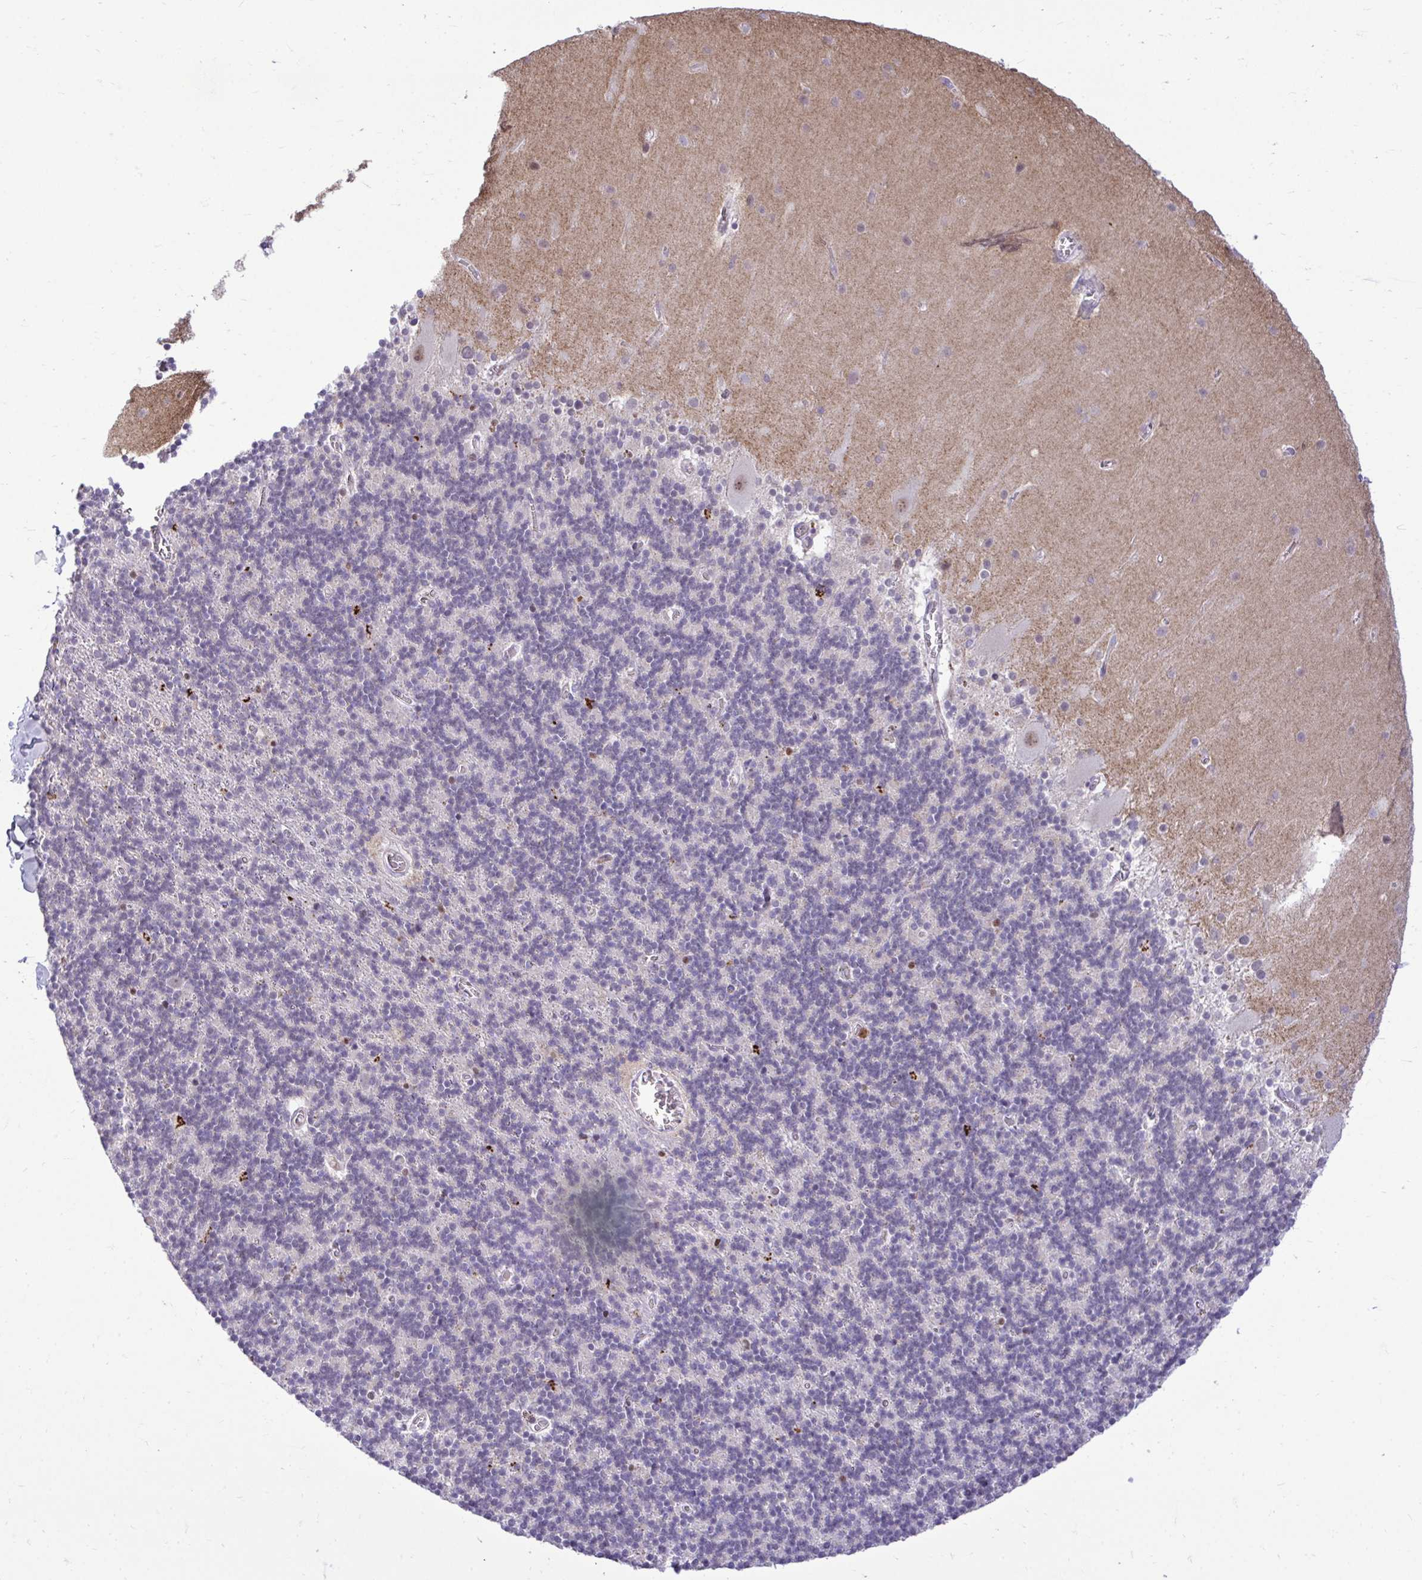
{"staining": {"intensity": "negative", "quantity": "none", "location": "none"}, "tissue": "cerebellum", "cell_type": "Cells in granular layer", "image_type": "normal", "snomed": [{"axis": "morphology", "description": "Normal tissue, NOS"}, {"axis": "topography", "description": "Cerebellum"}], "caption": "This is an immunohistochemistry (IHC) image of normal cerebellum. There is no expression in cells in granular layer.", "gene": "CDC20", "patient": {"sex": "male", "age": 70}}